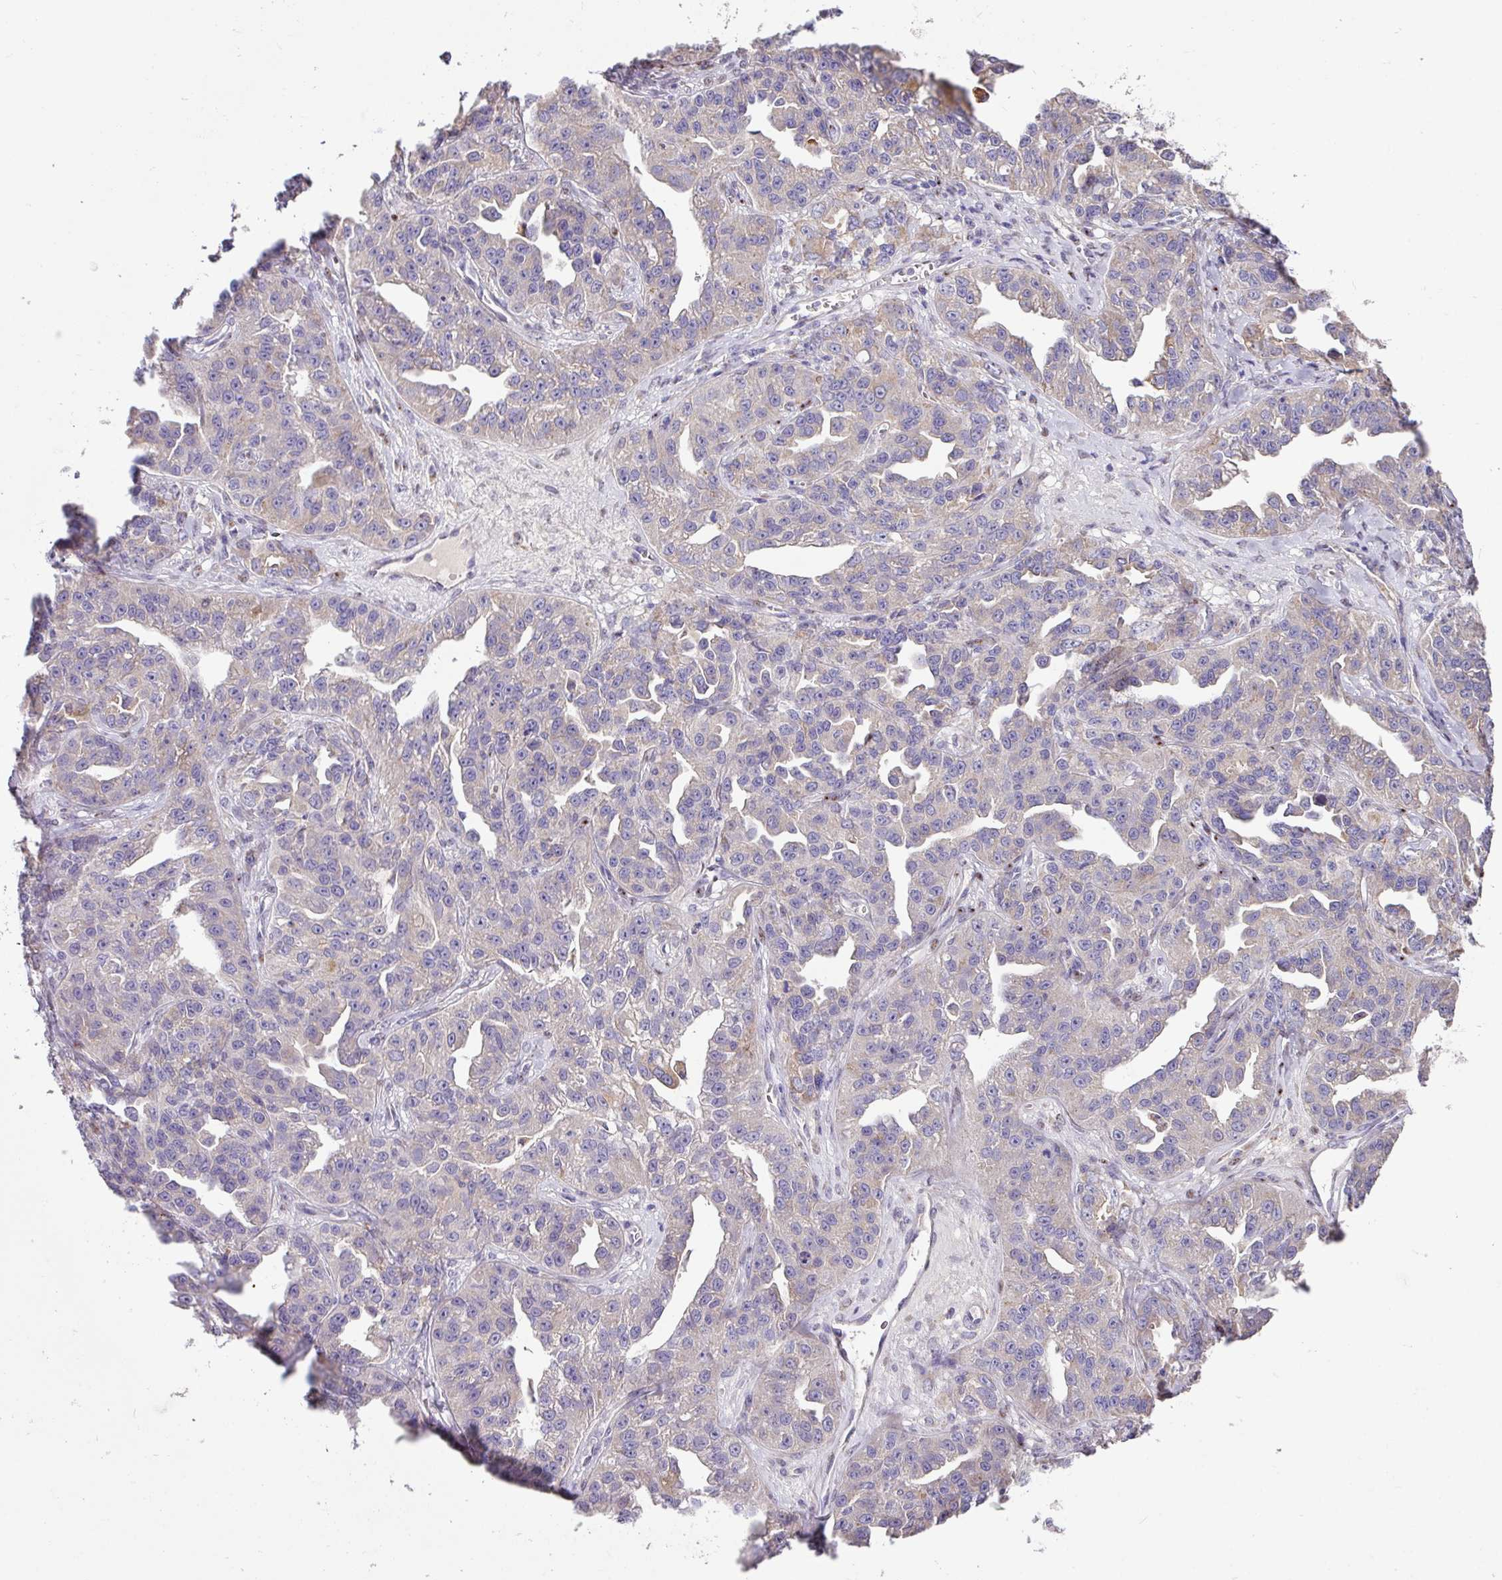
{"staining": {"intensity": "weak", "quantity": "<25%", "location": "cytoplasmic/membranous"}, "tissue": "ovarian cancer", "cell_type": "Tumor cells", "image_type": "cancer", "snomed": [{"axis": "morphology", "description": "Cystadenocarcinoma, serous, NOS"}, {"axis": "topography", "description": "Ovary"}], "caption": "The image demonstrates no significant staining in tumor cells of ovarian cancer (serous cystadenocarcinoma).", "gene": "ZG16", "patient": {"sex": "female", "age": 75}}